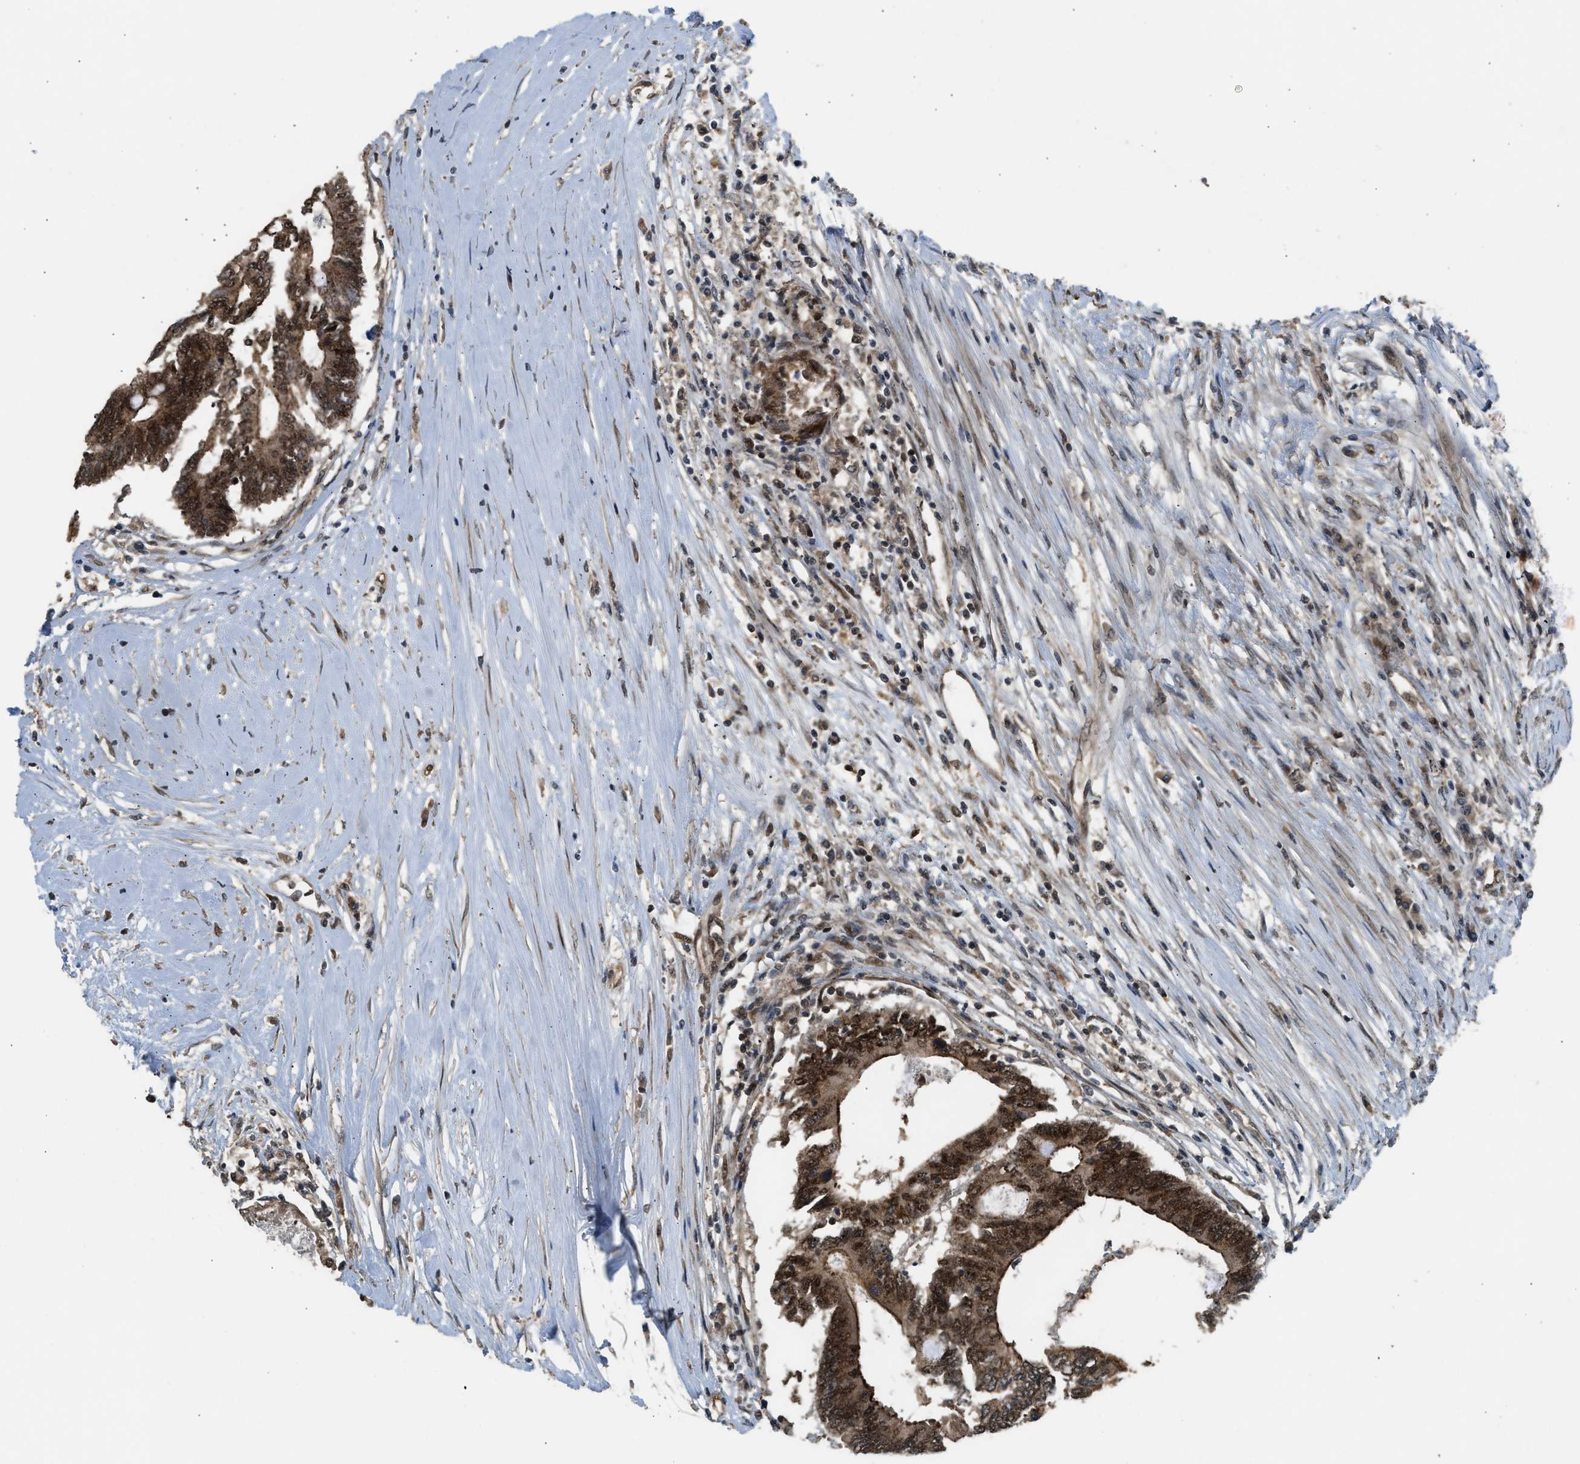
{"staining": {"intensity": "strong", "quantity": ">75%", "location": "cytoplasmic/membranous,nuclear"}, "tissue": "colorectal cancer", "cell_type": "Tumor cells", "image_type": "cancer", "snomed": [{"axis": "morphology", "description": "Adenocarcinoma, NOS"}, {"axis": "topography", "description": "Rectum"}], "caption": "A brown stain highlights strong cytoplasmic/membranous and nuclear expression of a protein in human colorectal cancer (adenocarcinoma) tumor cells. (Brightfield microscopy of DAB IHC at high magnification).", "gene": "GET1", "patient": {"sex": "male", "age": 63}}